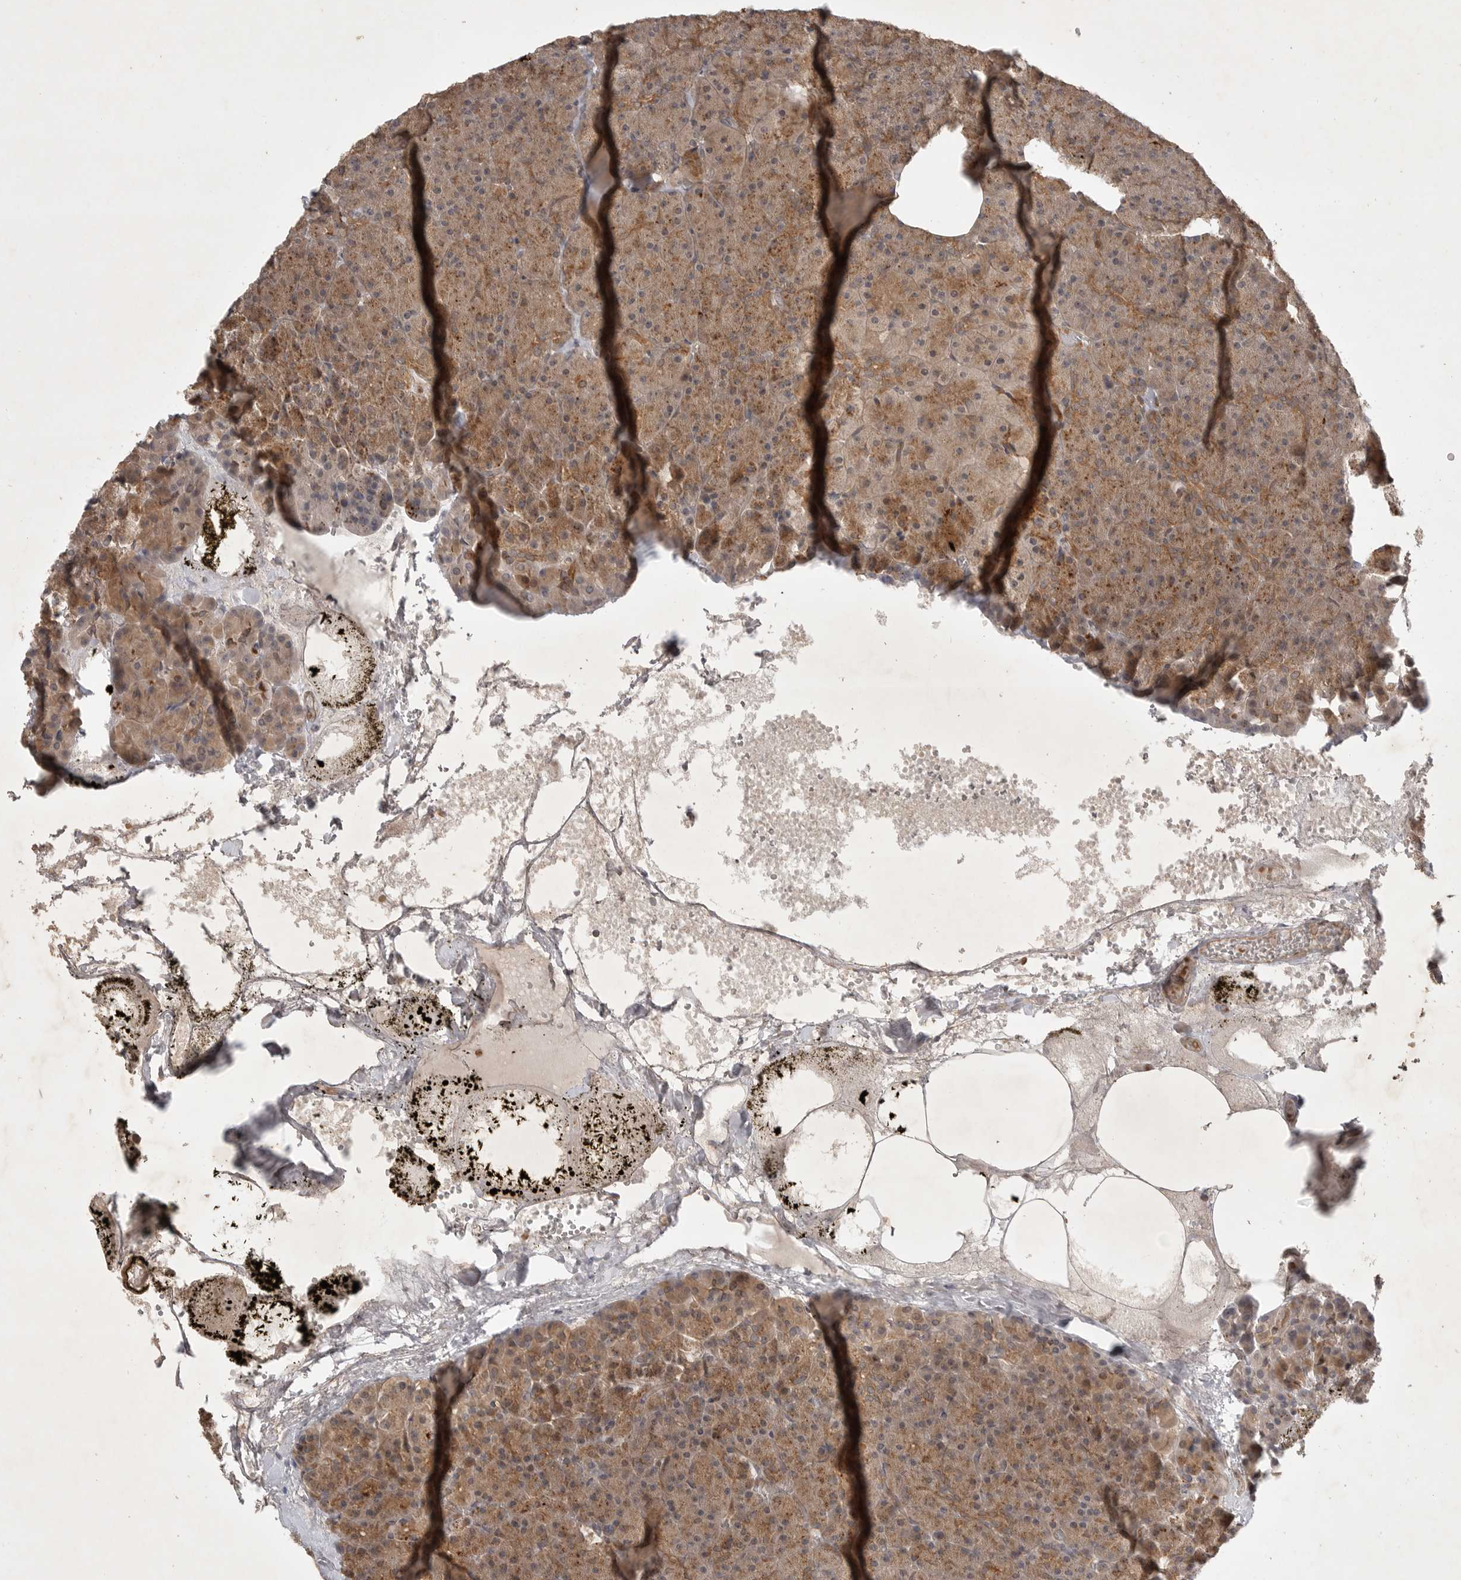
{"staining": {"intensity": "moderate", "quantity": ">75%", "location": "cytoplasmic/membranous"}, "tissue": "pancreas", "cell_type": "Exocrine glandular cells", "image_type": "normal", "snomed": [{"axis": "morphology", "description": "Normal tissue, NOS"}, {"axis": "morphology", "description": "Carcinoid, malignant, NOS"}, {"axis": "topography", "description": "Pancreas"}], "caption": "Pancreas stained with a brown dye demonstrates moderate cytoplasmic/membranous positive expression in about >75% of exocrine glandular cells.", "gene": "ZNF232", "patient": {"sex": "female", "age": 35}}